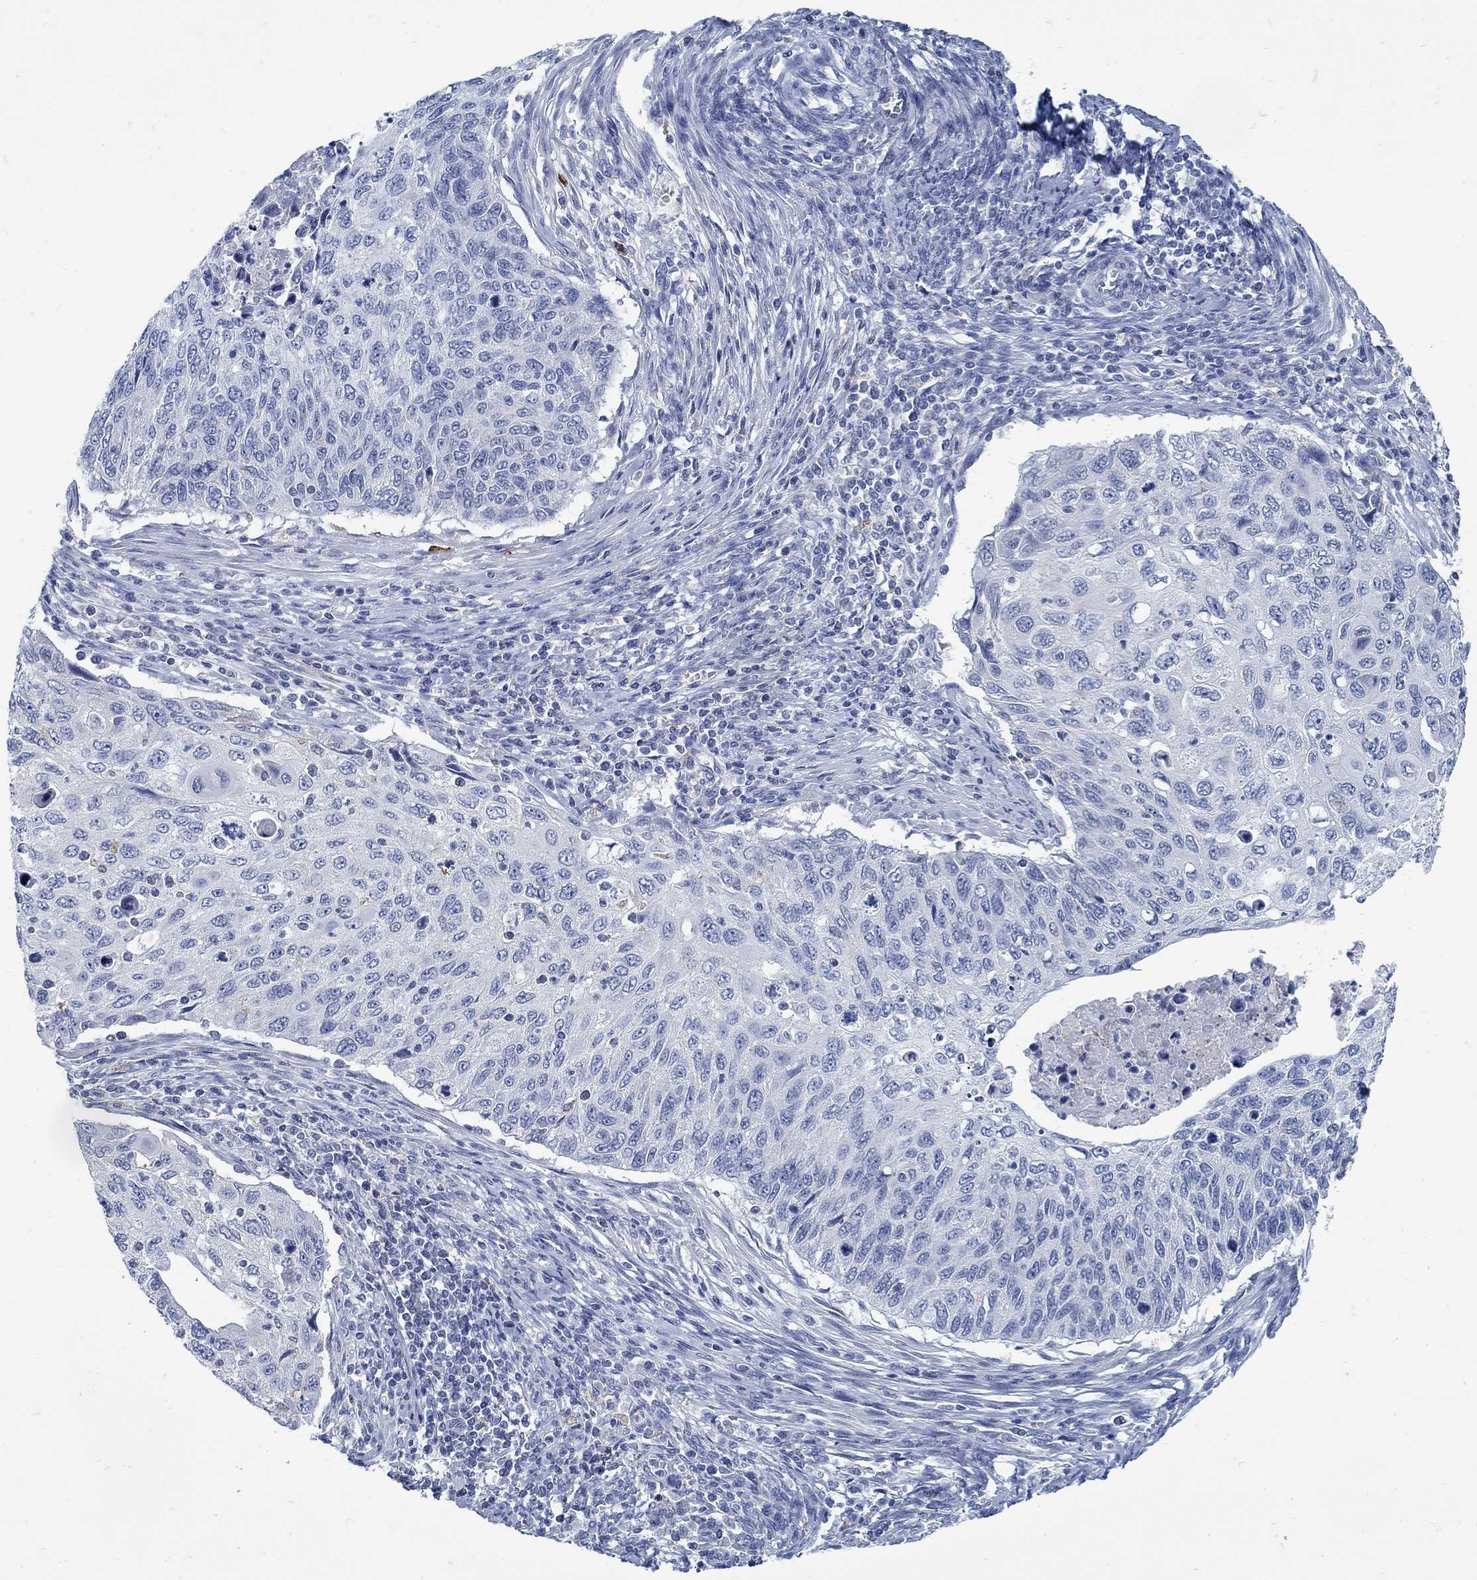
{"staining": {"intensity": "negative", "quantity": "none", "location": "none"}, "tissue": "cervical cancer", "cell_type": "Tumor cells", "image_type": "cancer", "snomed": [{"axis": "morphology", "description": "Squamous cell carcinoma, NOS"}, {"axis": "topography", "description": "Cervix"}], "caption": "A high-resolution photomicrograph shows immunohistochemistry staining of cervical squamous cell carcinoma, which shows no significant expression in tumor cells.", "gene": "ZFAND4", "patient": {"sex": "female", "age": 70}}